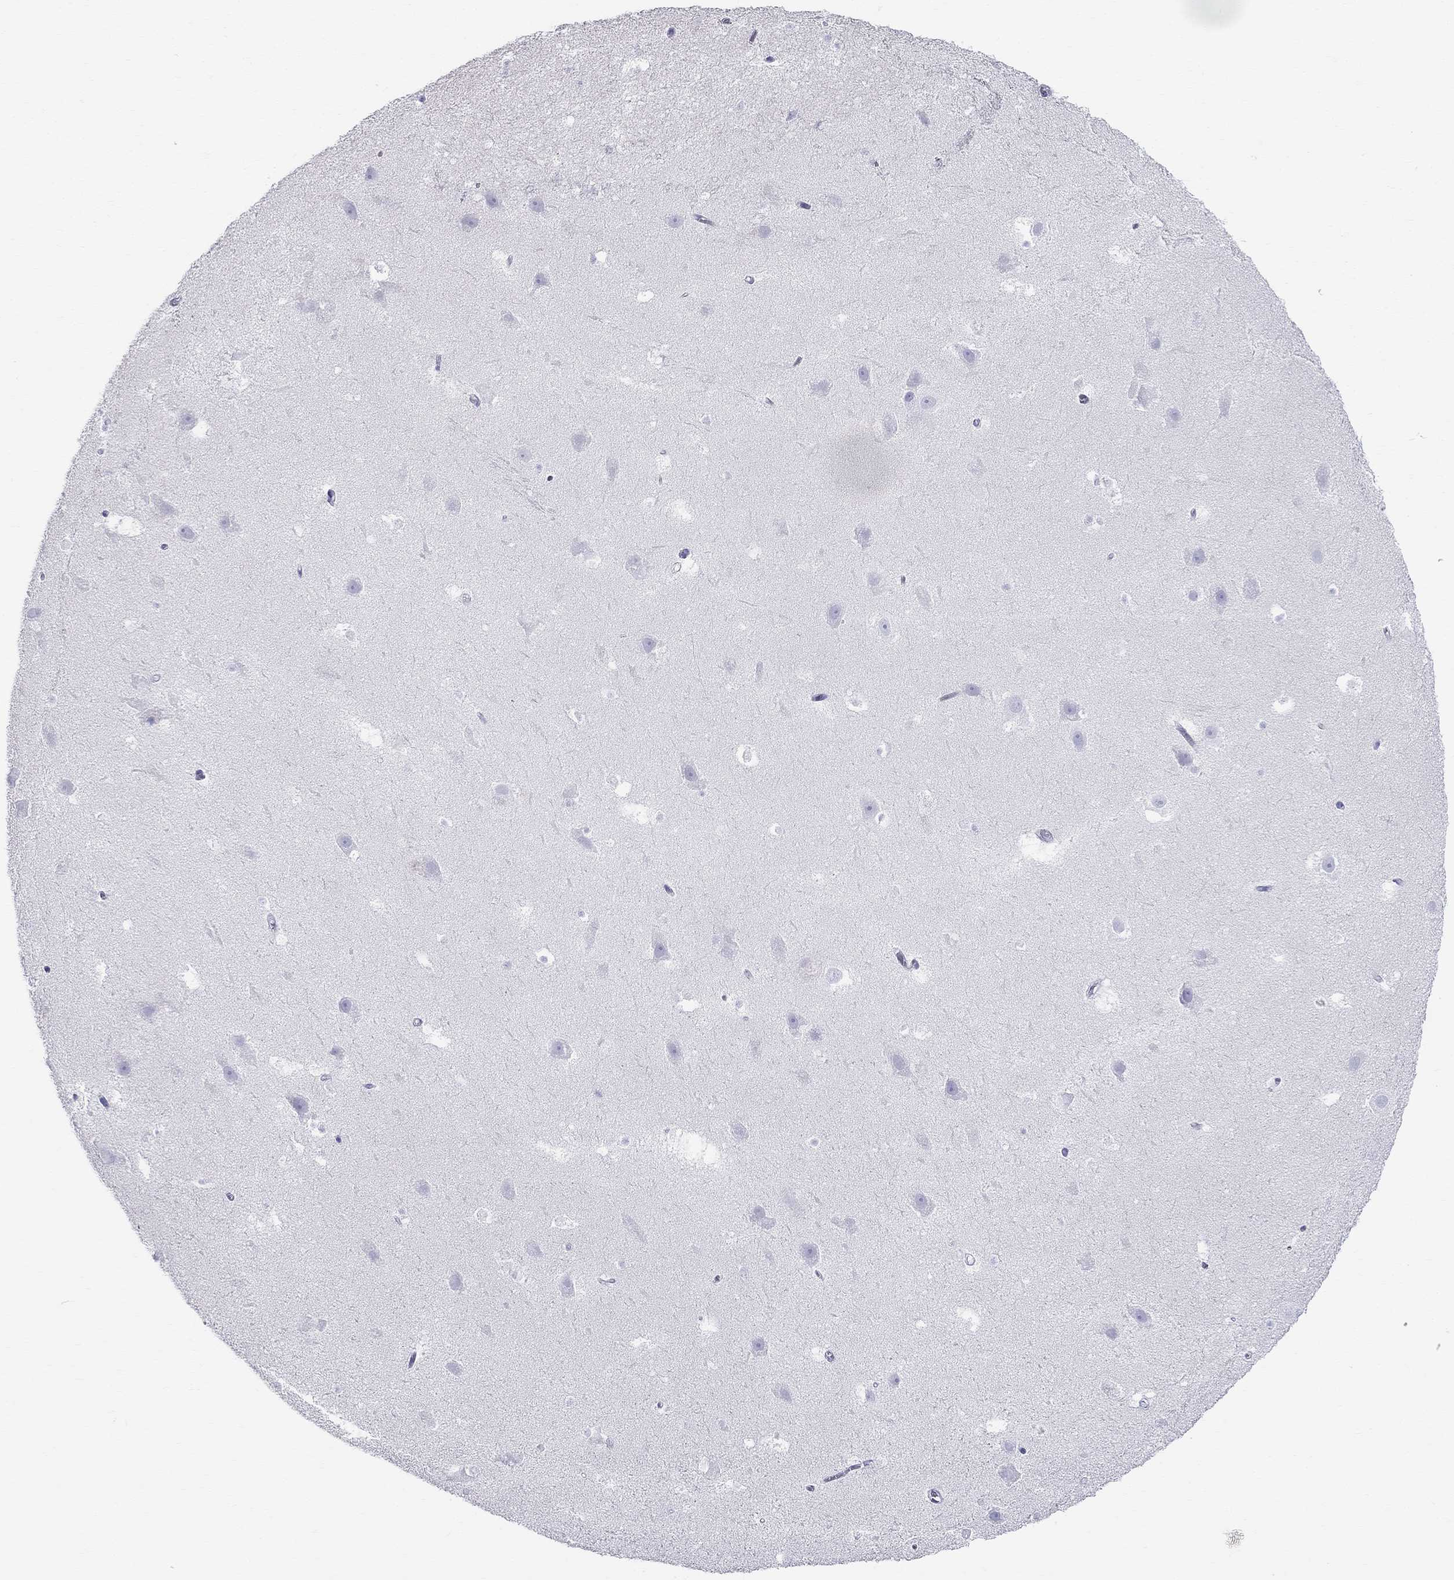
{"staining": {"intensity": "negative", "quantity": "none", "location": "none"}, "tissue": "hippocampus", "cell_type": "Glial cells", "image_type": "normal", "snomed": [{"axis": "morphology", "description": "Normal tissue, NOS"}, {"axis": "topography", "description": "Hippocampus"}], "caption": "This photomicrograph is of normal hippocampus stained with IHC to label a protein in brown with the nuclei are counter-stained blue. There is no staining in glial cells.", "gene": "DNAAF6", "patient": {"sex": "male", "age": 26}}